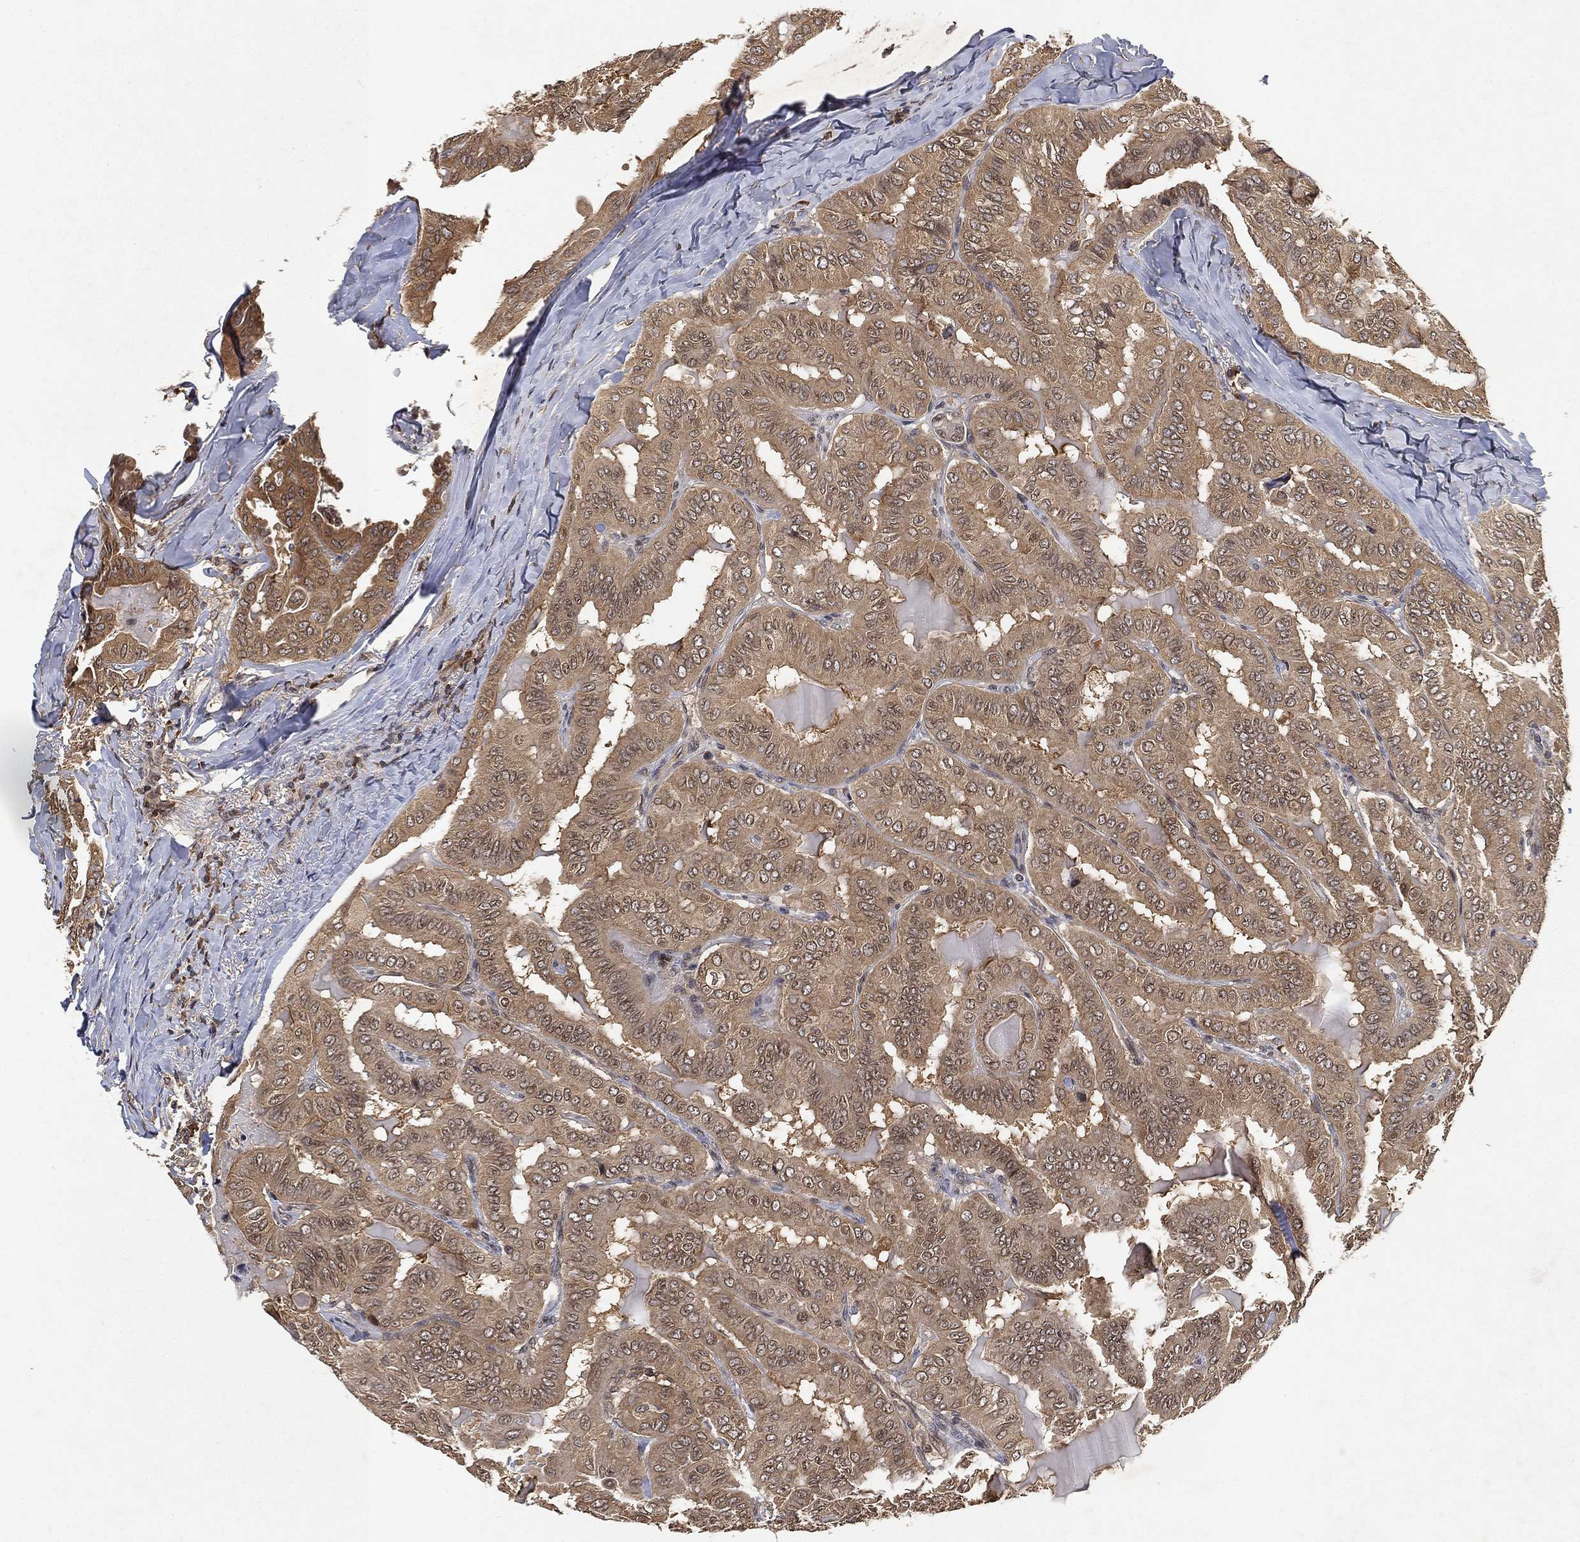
{"staining": {"intensity": "moderate", "quantity": ">75%", "location": "cytoplasmic/membranous"}, "tissue": "thyroid cancer", "cell_type": "Tumor cells", "image_type": "cancer", "snomed": [{"axis": "morphology", "description": "Papillary adenocarcinoma, NOS"}, {"axis": "topography", "description": "Thyroid gland"}], "caption": "About >75% of tumor cells in thyroid papillary adenocarcinoma exhibit moderate cytoplasmic/membranous protein staining as visualized by brown immunohistochemical staining.", "gene": "UBA5", "patient": {"sex": "female", "age": 68}}